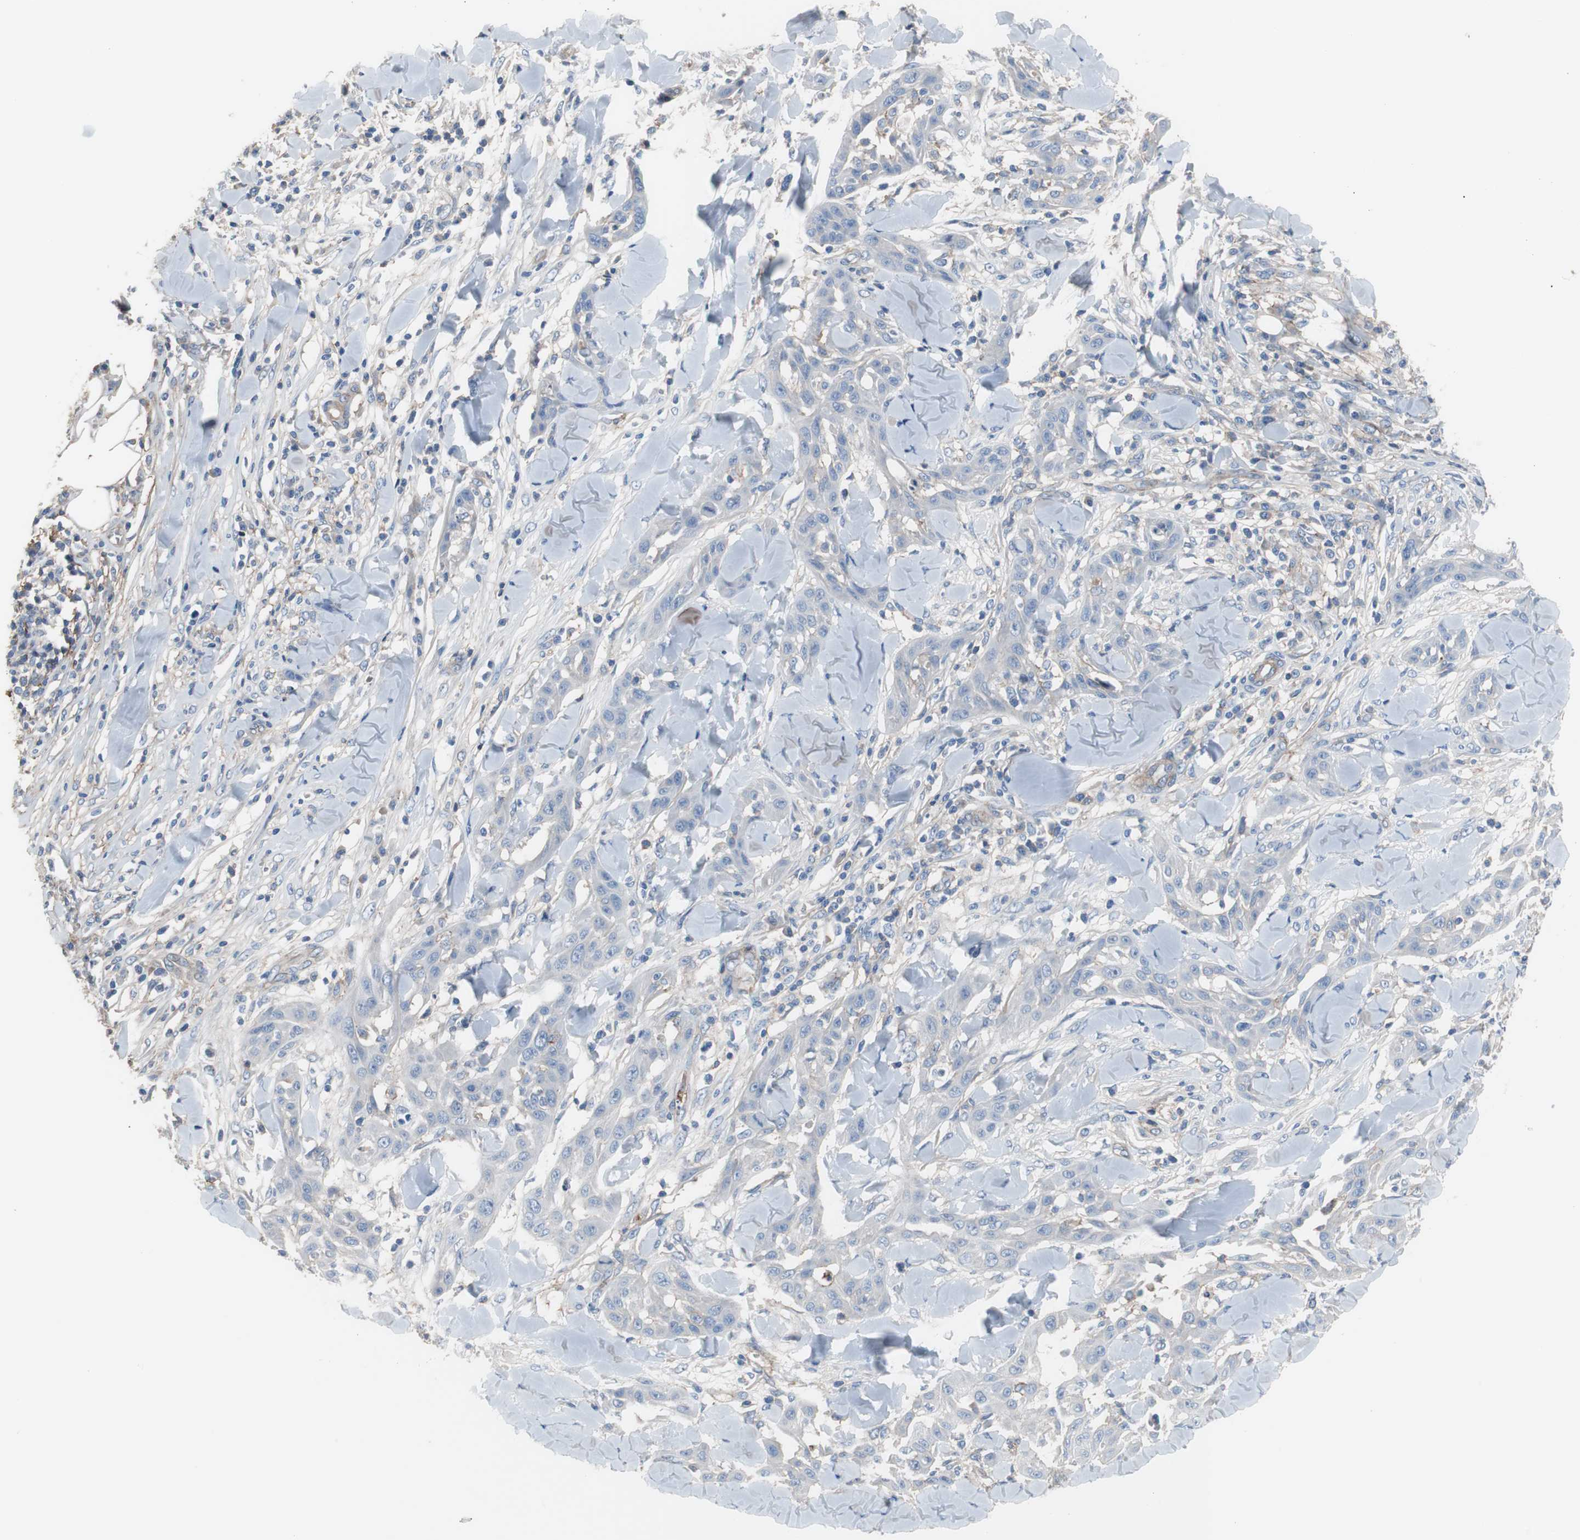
{"staining": {"intensity": "negative", "quantity": "none", "location": "none"}, "tissue": "skin cancer", "cell_type": "Tumor cells", "image_type": "cancer", "snomed": [{"axis": "morphology", "description": "Squamous cell carcinoma, NOS"}, {"axis": "topography", "description": "Skin"}], "caption": "Human skin squamous cell carcinoma stained for a protein using immunohistochemistry shows no staining in tumor cells.", "gene": "CD81", "patient": {"sex": "male", "age": 24}}